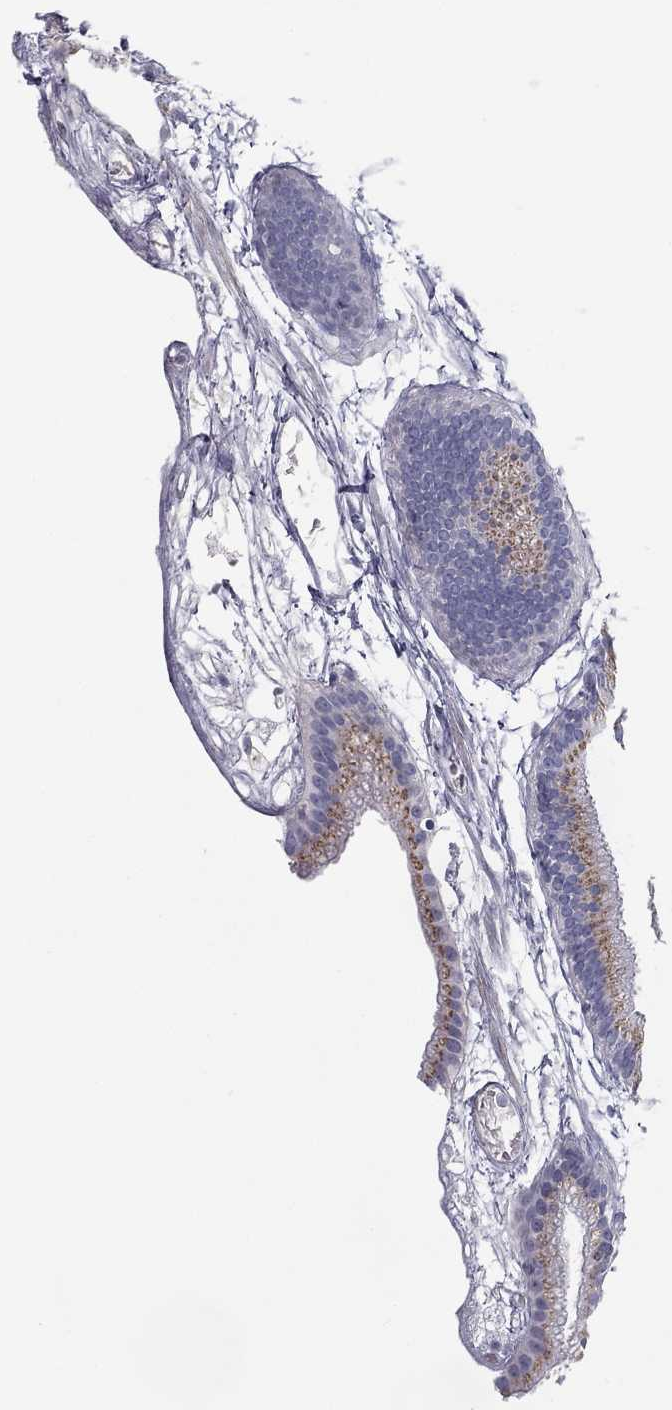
{"staining": {"intensity": "weak", "quantity": "<25%", "location": "cytoplasmic/membranous"}, "tissue": "gallbladder", "cell_type": "Glandular cells", "image_type": "normal", "snomed": [{"axis": "morphology", "description": "Normal tissue, NOS"}, {"axis": "topography", "description": "Gallbladder"}], "caption": "There is no significant staining in glandular cells of gallbladder. Nuclei are stained in blue.", "gene": "TRAT1", "patient": {"sex": "female", "age": 45}}